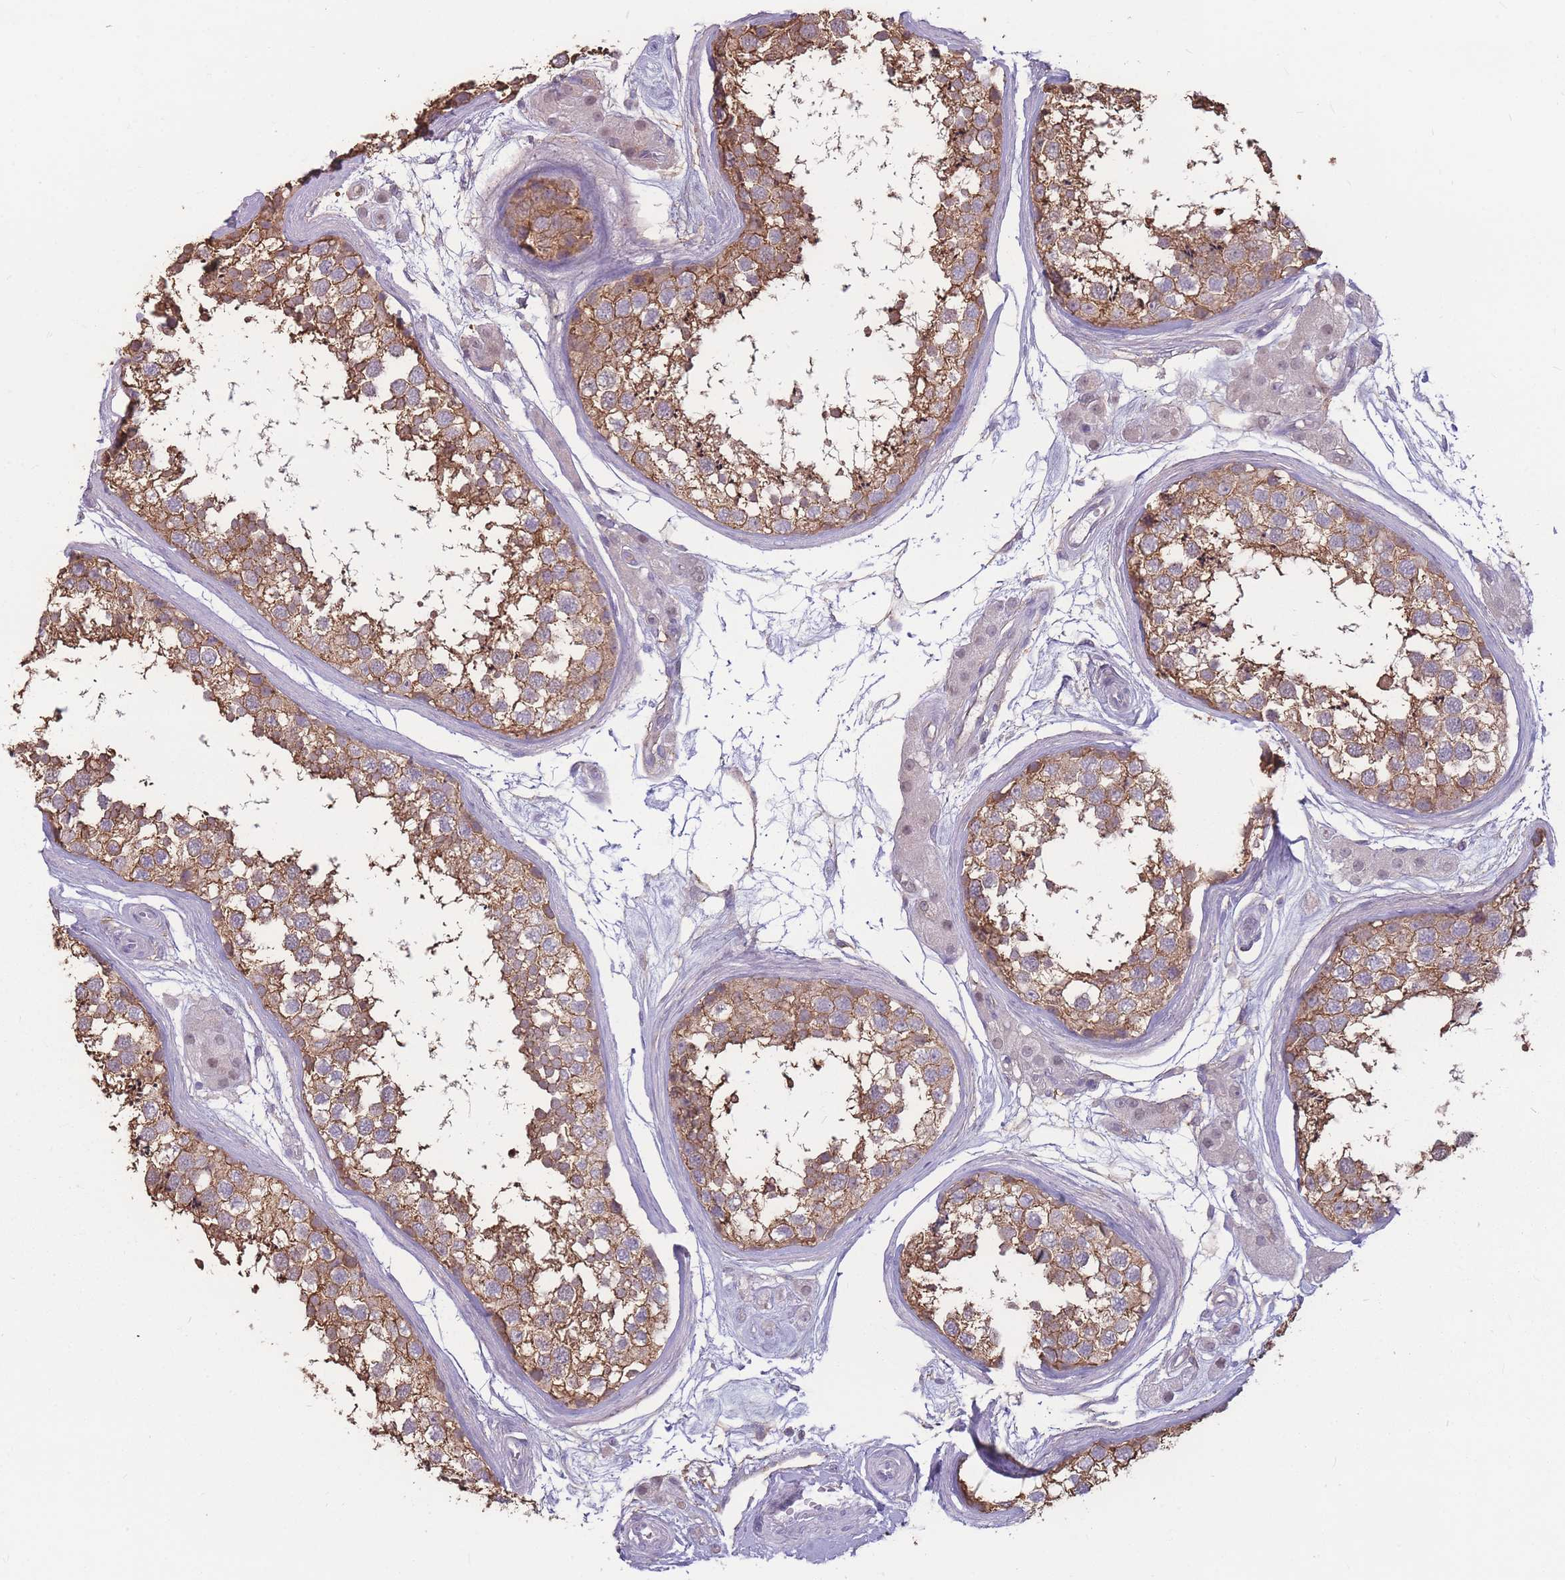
{"staining": {"intensity": "moderate", "quantity": ">75%", "location": "cytoplasmic/membranous"}, "tissue": "testis", "cell_type": "Cells in seminiferous ducts", "image_type": "normal", "snomed": [{"axis": "morphology", "description": "Normal tissue, NOS"}, {"axis": "topography", "description": "Testis"}], "caption": "Protein expression analysis of unremarkable testis demonstrates moderate cytoplasmic/membranous positivity in approximately >75% of cells in seminiferous ducts. (Stains: DAB in brown, nuclei in blue, Microscopy: brightfield microscopy at high magnification).", "gene": "GNA11", "patient": {"sex": "male", "age": 56}}